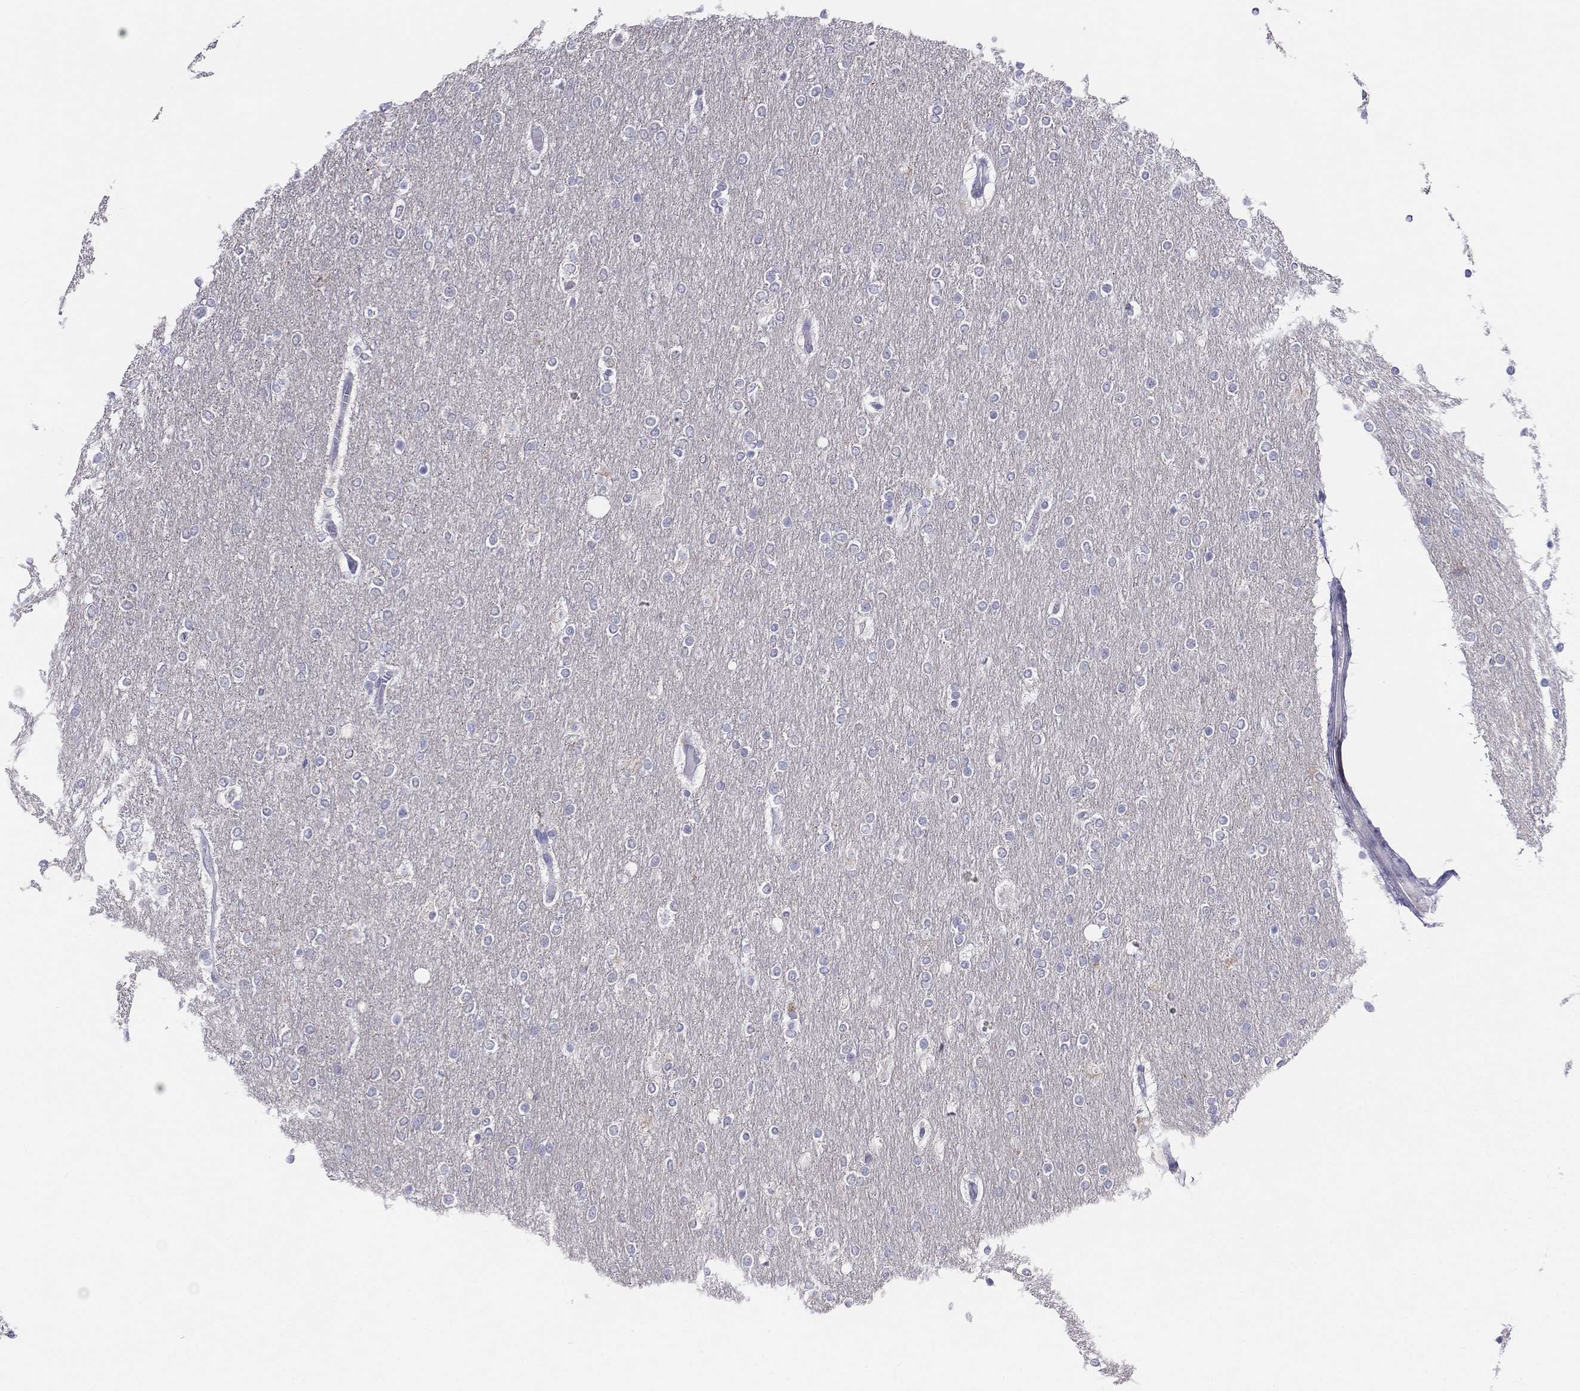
{"staining": {"intensity": "negative", "quantity": "none", "location": "none"}, "tissue": "glioma", "cell_type": "Tumor cells", "image_type": "cancer", "snomed": [{"axis": "morphology", "description": "Glioma, malignant, High grade"}, {"axis": "topography", "description": "Brain"}], "caption": "The immunohistochemistry (IHC) image has no significant staining in tumor cells of glioma tissue.", "gene": "MGAT4C", "patient": {"sex": "female", "age": 61}}